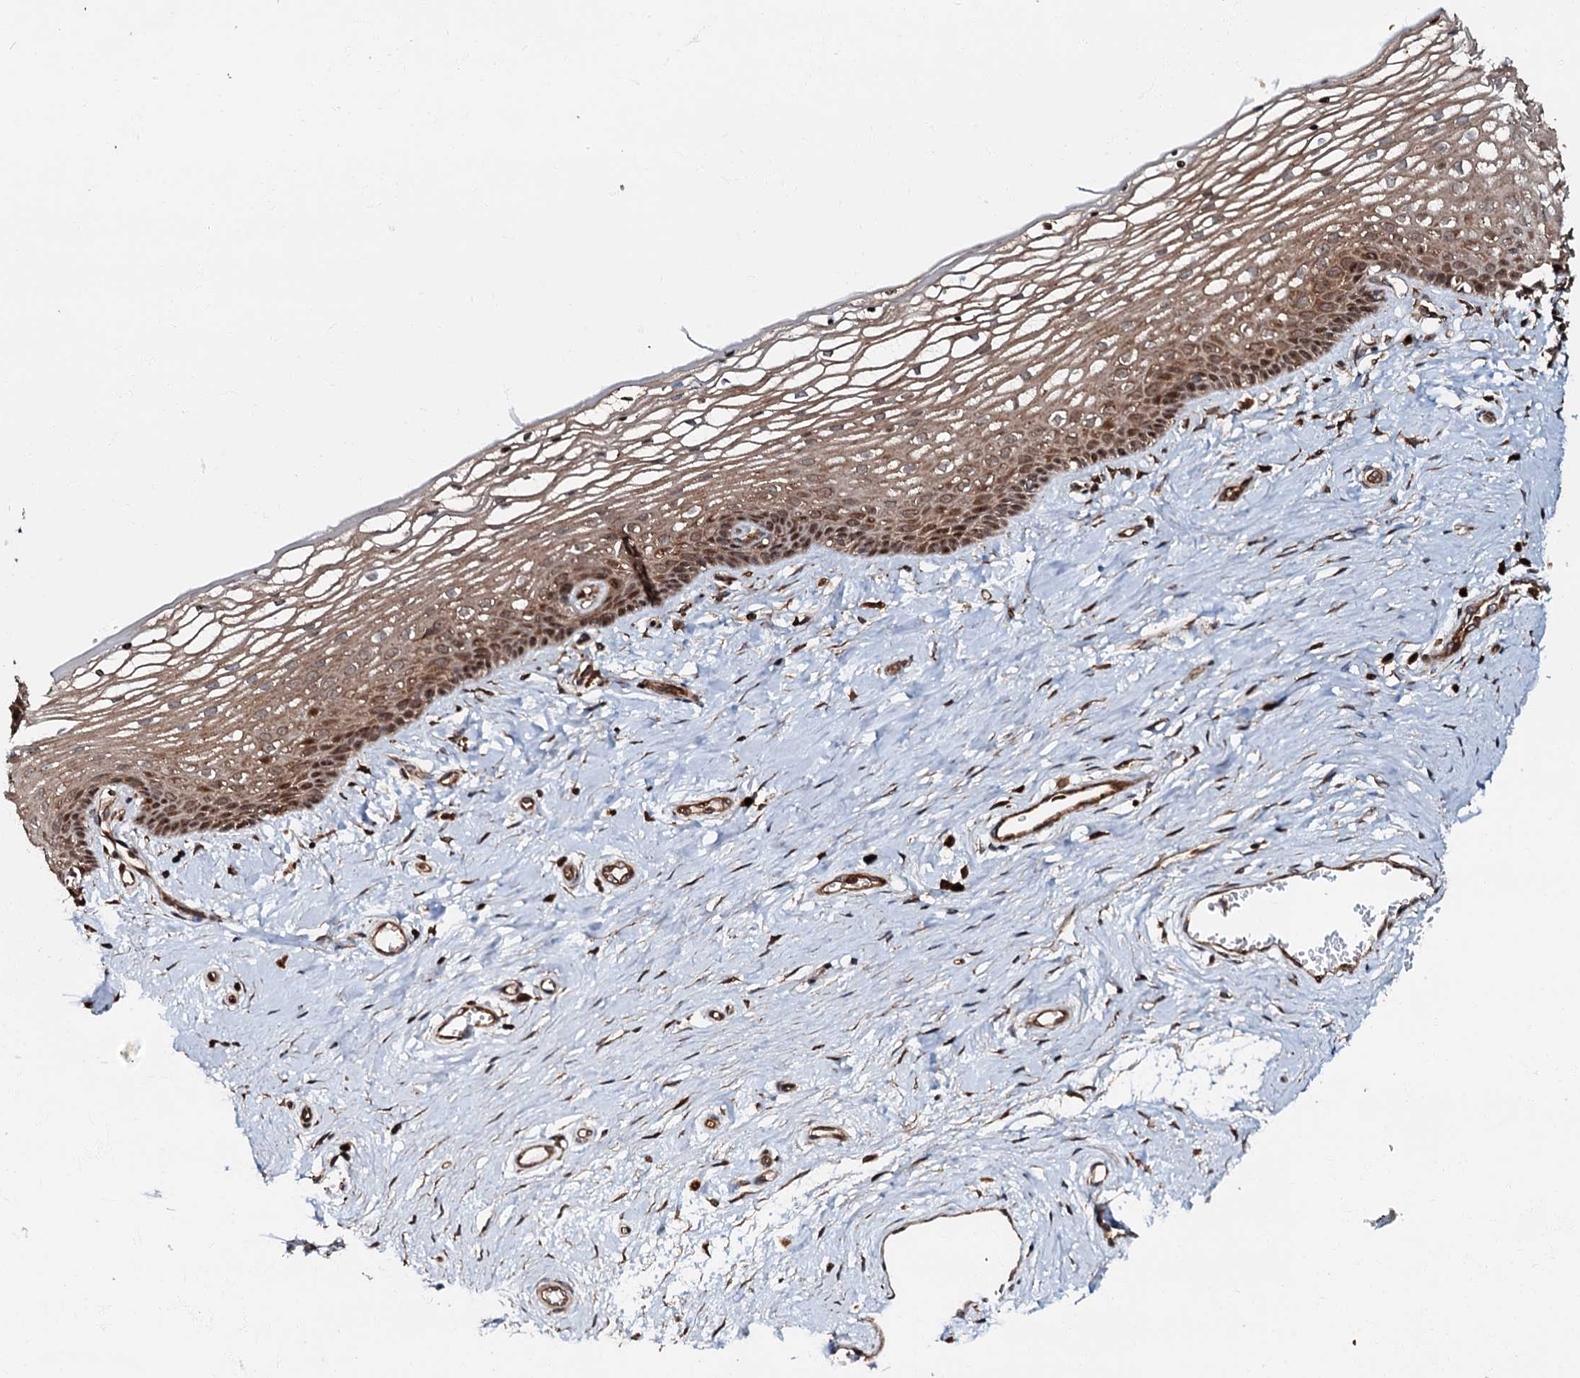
{"staining": {"intensity": "moderate", "quantity": ">75%", "location": "cytoplasmic/membranous,nuclear"}, "tissue": "vagina", "cell_type": "Squamous epithelial cells", "image_type": "normal", "snomed": [{"axis": "morphology", "description": "Normal tissue, NOS"}, {"axis": "topography", "description": "Vagina"}], "caption": "Immunohistochemistry (IHC) of unremarkable vagina exhibits medium levels of moderate cytoplasmic/membranous,nuclear staining in about >75% of squamous epithelial cells.", "gene": "OSBP", "patient": {"sex": "female", "age": 46}}